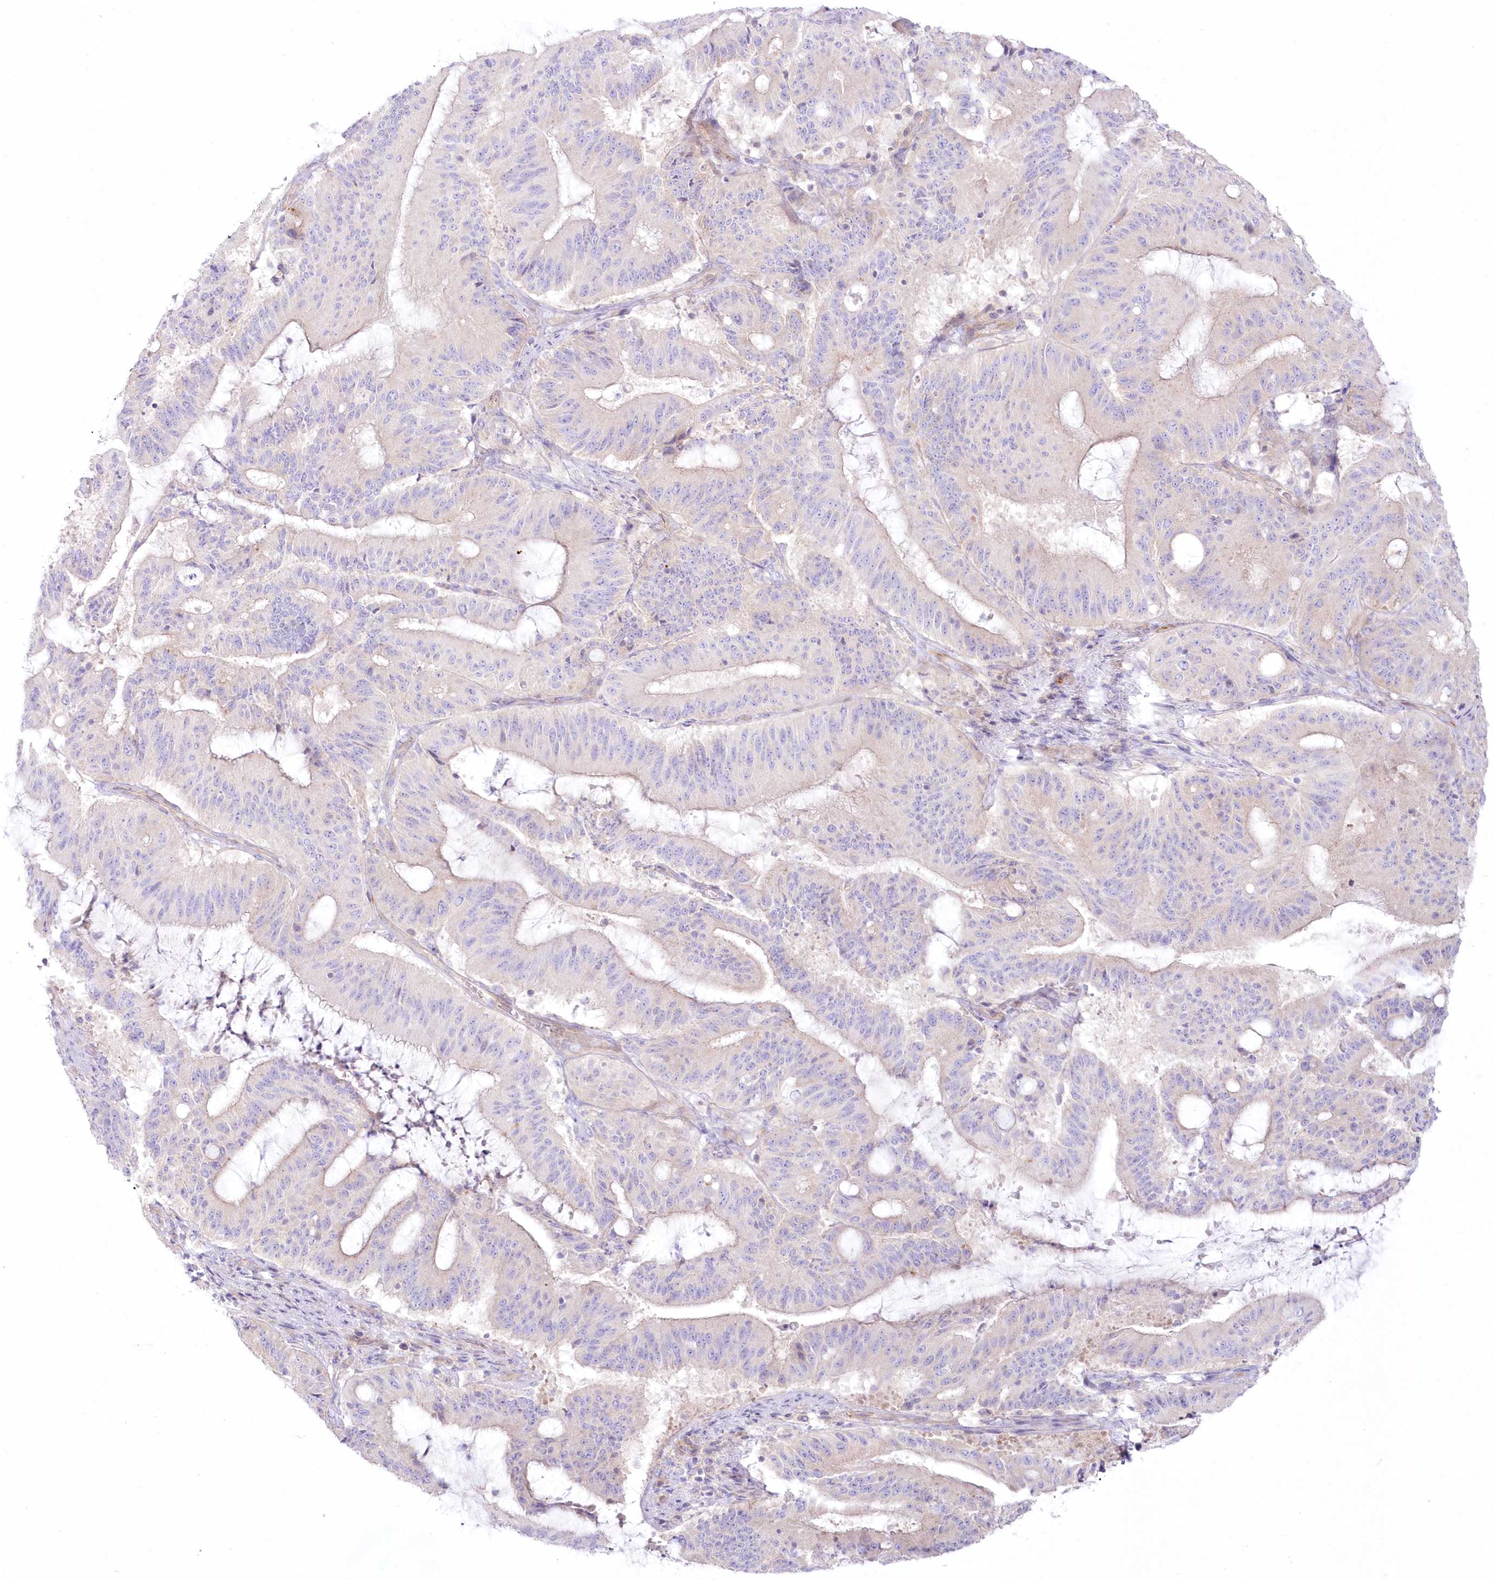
{"staining": {"intensity": "negative", "quantity": "none", "location": "none"}, "tissue": "liver cancer", "cell_type": "Tumor cells", "image_type": "cancer", "snomed": [{"axis": "morphology", "description": "Normal tissue, NOS"}, {"axis": "morphology", "description": "Cholangiocarcinoma"}, {"axis": "topography", "description": "Liver"}, {"axis": "topography", "description": "Peripheral nerve tissue"}], "caption": "High power microscopy micrograph of an IHC histopathology image of liver cholangiocarcinoma, revealing no significant positivity in tumor cells.", "gene": "ZNF843", "patient": {"sex": "female", "age": 73}}